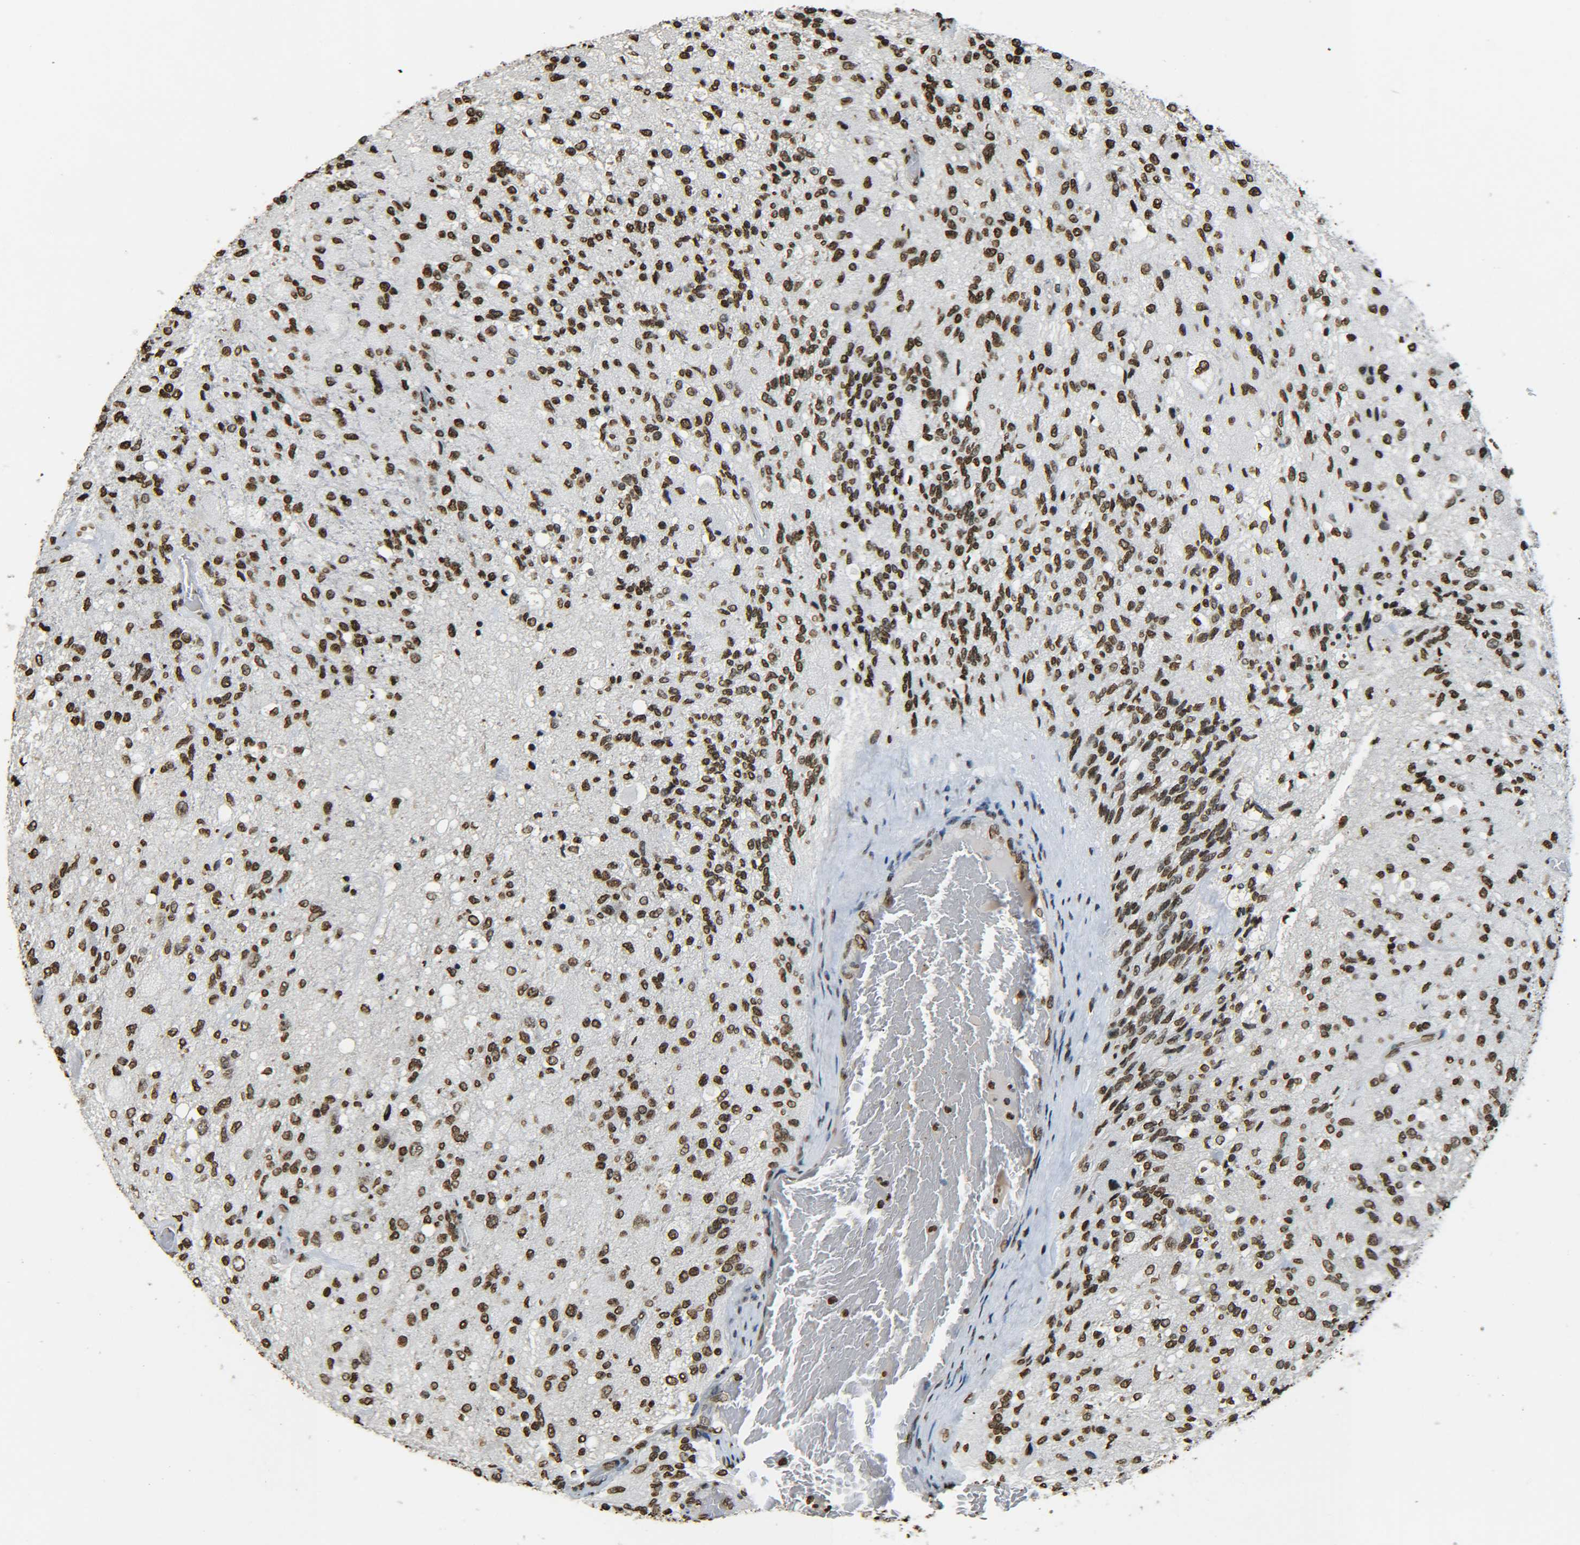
{"staining": {"intensity": "strong", "quantity": ">75%", "location": "nuclear"}, "tissue": "glioma", "cell_type": "Tumor cells", "image_type": "cancer", "snomed": [{"axis": "morphology", "description": "Normal tissue, NOS"}, {"axis": "morphology", "description": "Glioma, malignant, High grade"}, {"axis": "topography", "description": "Cerebral cortex"}], "caption": "High-grade glioma (malignant) tissue displays strong nuclear expression in about >75% of tumor cells (IHC, brightfield microscopy, high magnification).", "gene": "H4C16", "patient": {"sex": "male", "age": 77}}